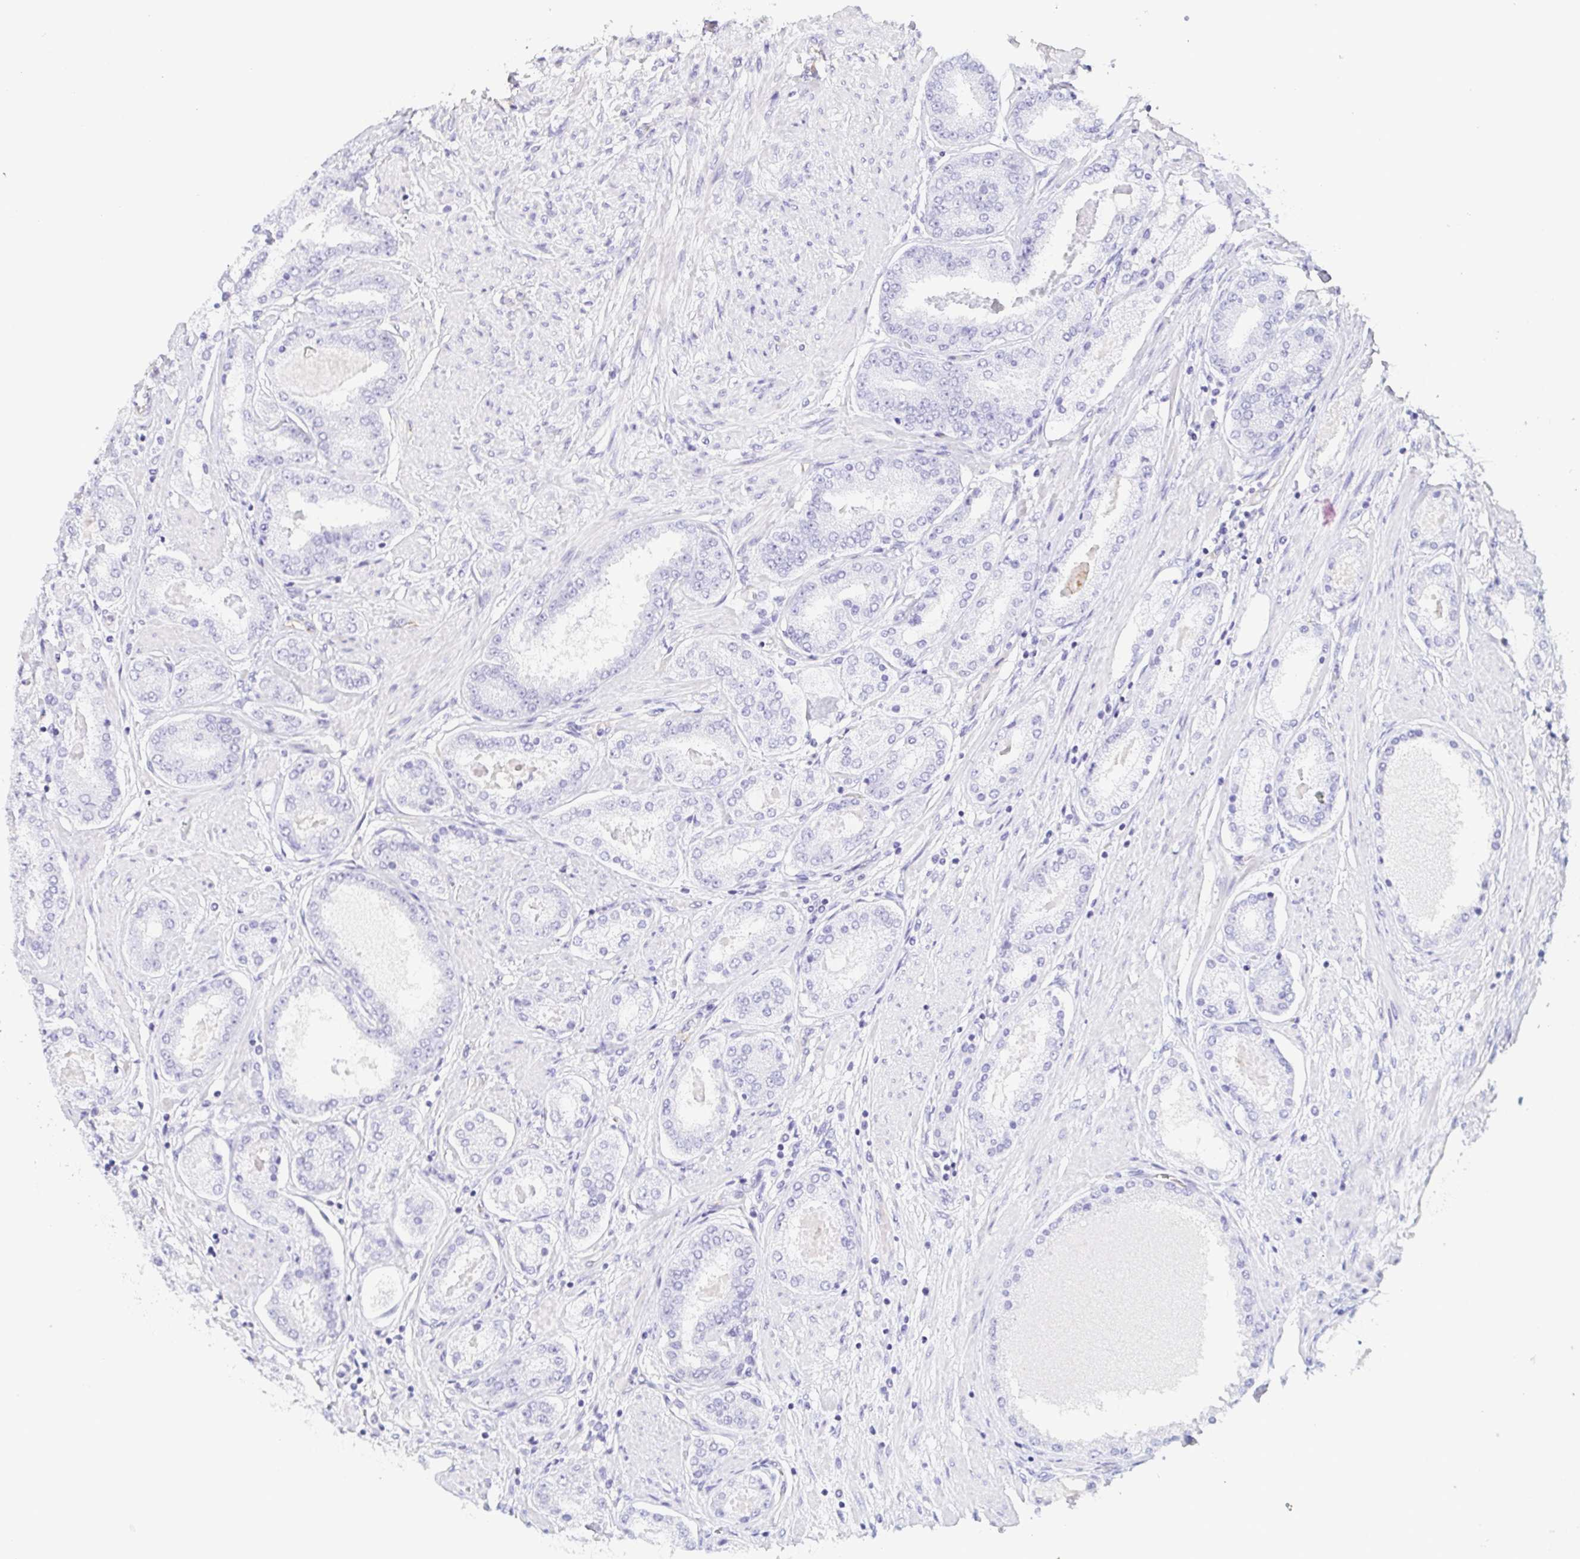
{"staining": {"intensity": "negative", "quantity": "none", "location": "none"}, "tissue": "prostate cancer", "cell_type": "Tumor cells", "image_type": "cancer", "snomed": [{"axis": "morphology", "description": "Adenocarcinoma, High grade"}, {"axis": "topography", "description": "Prostate"}], "caption": "This is an IHC micrograph of human high-grade adenocarcinoma (prostate). There is no expression in tumor cells.", "gene": "COL17A1", "patient": {"sex": "male", "age": 63}}